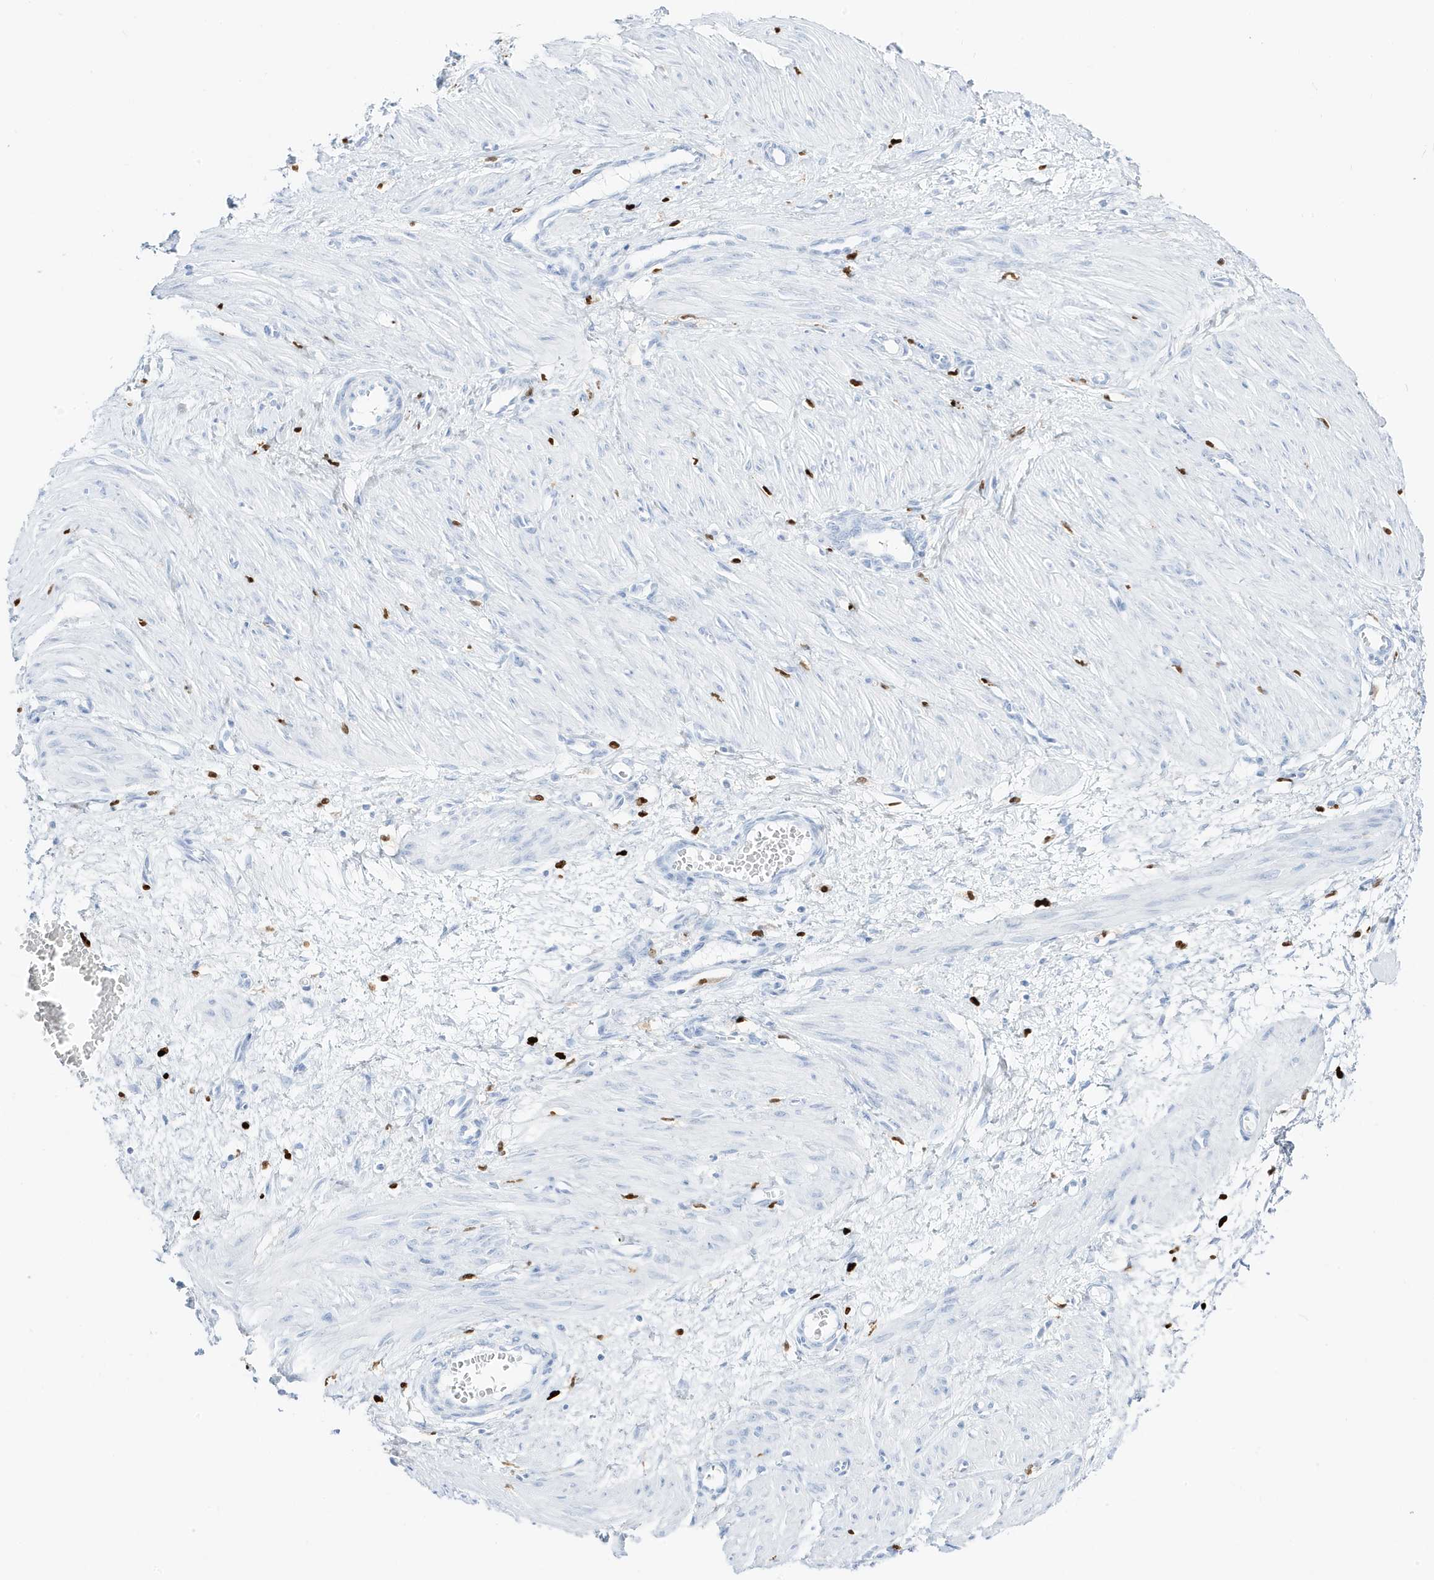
{"staining": {"intensity": "negative", "quantity": "none", "location": "none"}, "tissue": "smooth muscle", "cell_type": "Smooth muscle cells", "image_type": "normal", "snomed": [{"axis": "morphology", "description": "Normal tissue, NOS"}, {"axis": "topography", "description": "Endometrium"}], "caption": "High magnification brightfield microscopy of normal smooth muscle stained with DAB (brown) and counterstained with hematoxylin (blue): smooth muscle cells show no significant staining. (Brightfield microscopy of DAB (3,3'-diaminobenzidine) IHC at high magnification).", "gene": "MNDA", "patient": {"sex": "female", "age": 33}}